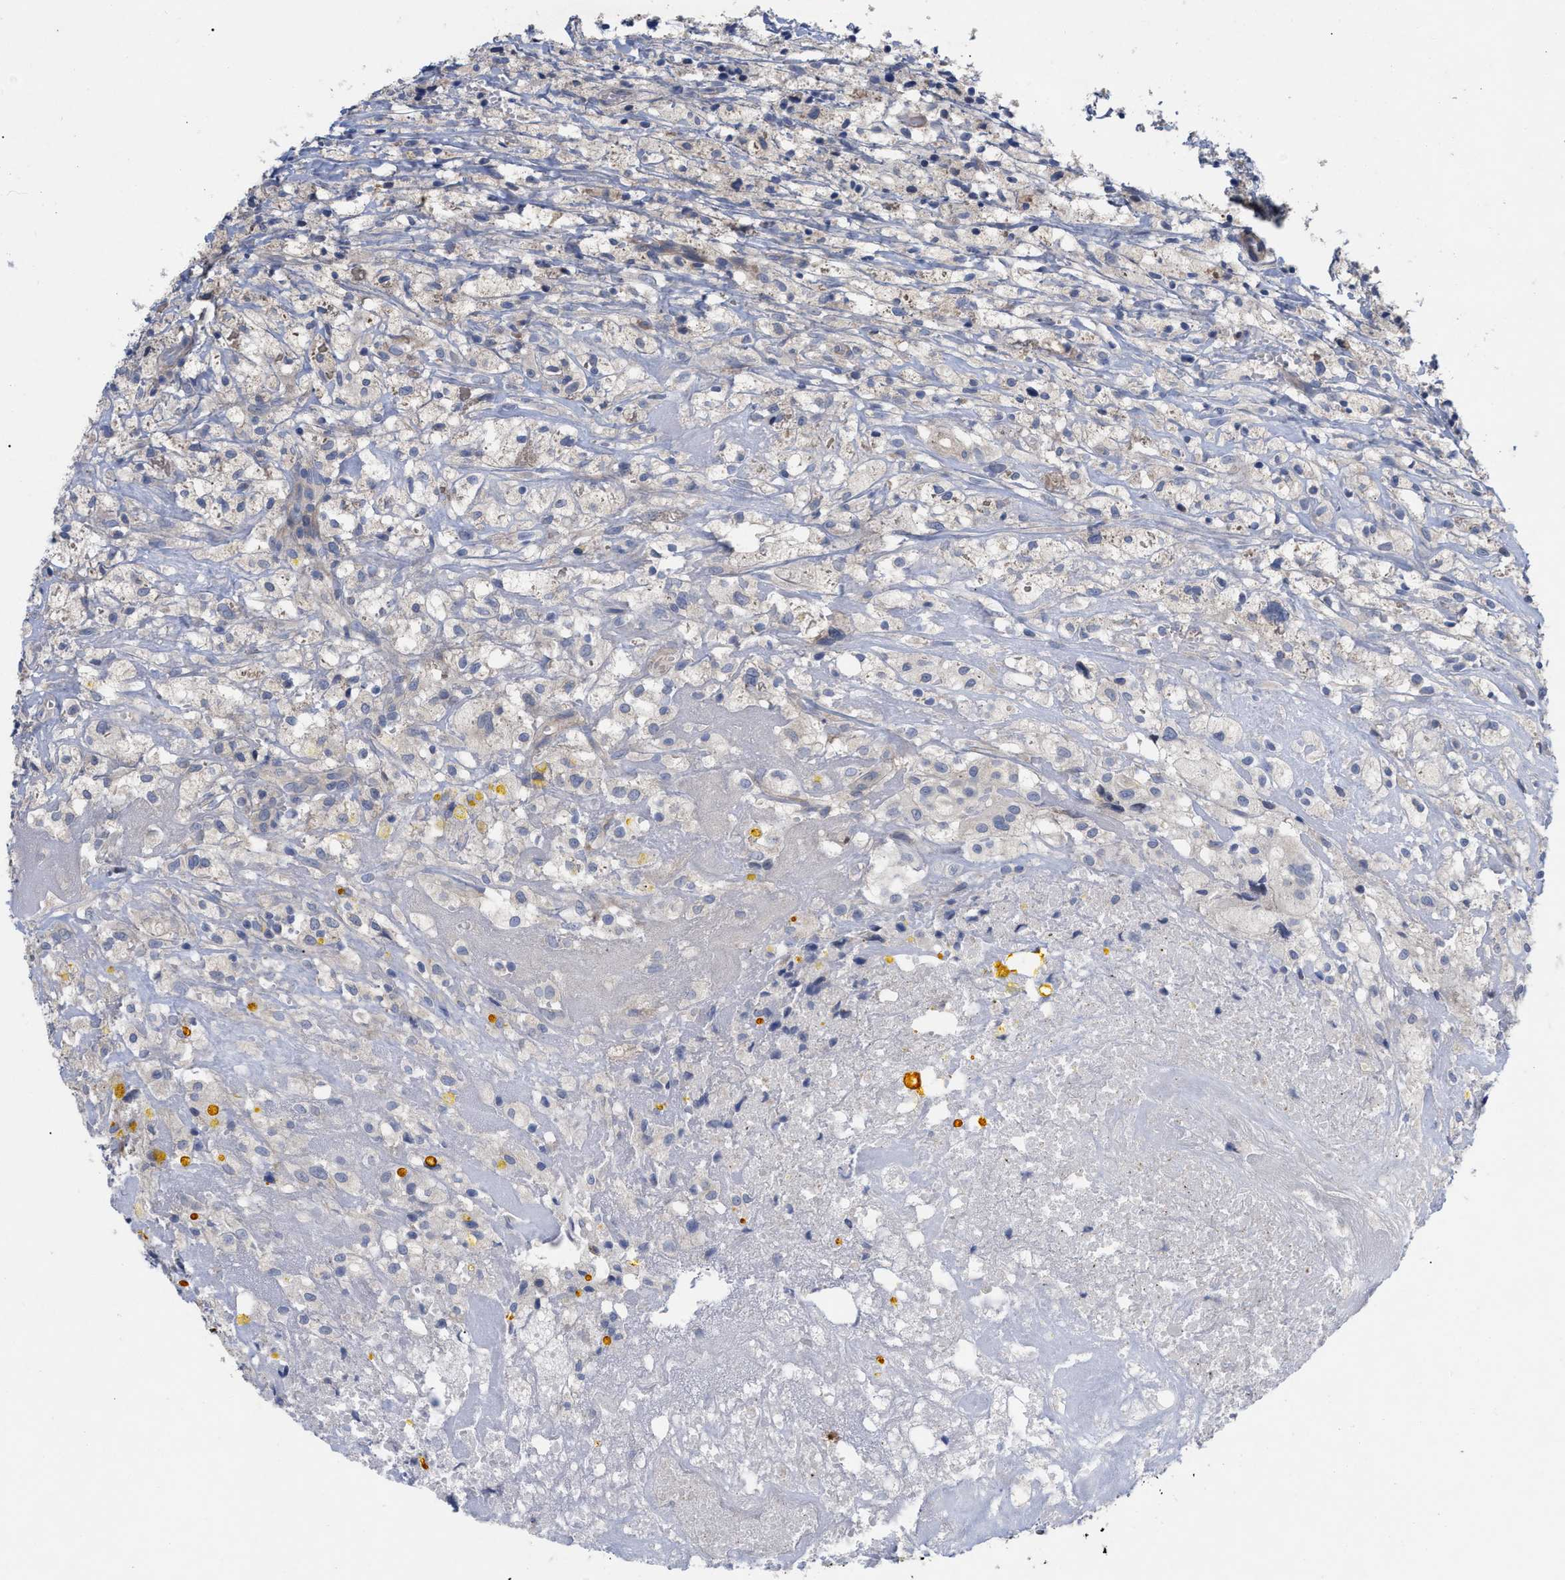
{"staining": {"intensity": "weak", "quantity": "<25%", "location": "cytoplasmic/membranous"}, "tissue": "testis cancer", "cell_type": "Tumor cells", "image_type": "cancer", "snomed": [{"axis": "morphology", "description": "Carcinoma, Embryonal, NOS"}, {"axis": "topography", "description": "Testis"}], "caption": "This is a histopathology image of immunohistochemistry (IHC) staining of embryonal carcinoma (testis), which shows no staining in tumor cells.", "gene": "VIP", "patient": {"sex": "male", "age": 2}}